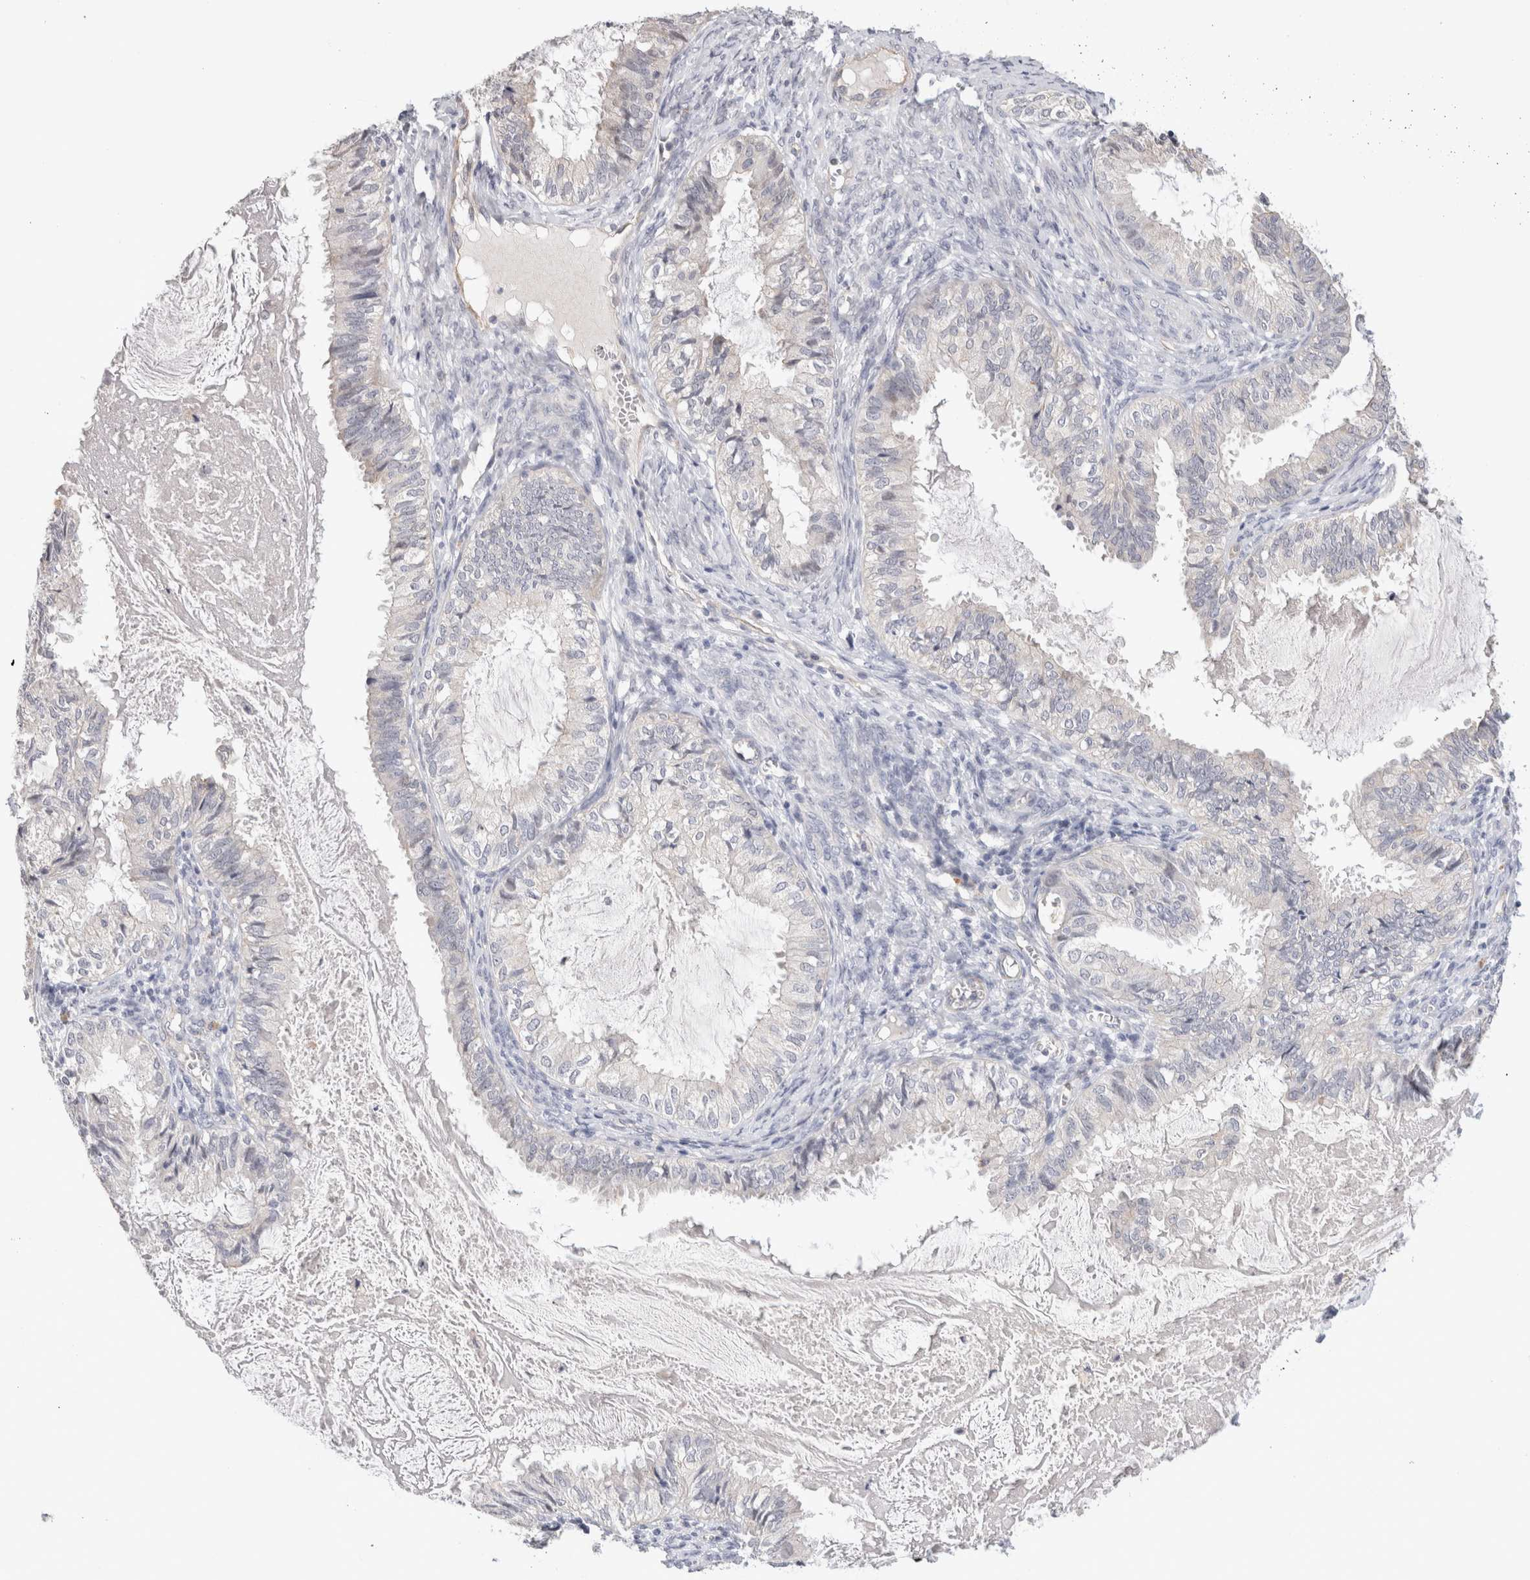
{"staining": {"intensity": "negative", "quantity": "none", "location": "none"}, "tissue": "cervical cancer", "cell_type": "Tumor cells", "image_type": "cancer", "snomed": [{"axis": "morphology", "description": "Normal tissue, NOS"}, {"axis": "morphology", "description": "Adenocarcinoma, NOS"}, {"axis": "topography", "description": "Cervix"}, {"axis": "topography", "description": "Endometrium"}], "caption": "This is a image of immunohistochemistry staining of cervical cancer, which shows no expression in tumor cells.", "gene": "AFP", "patient": {"sex": "female", "age": 86}}